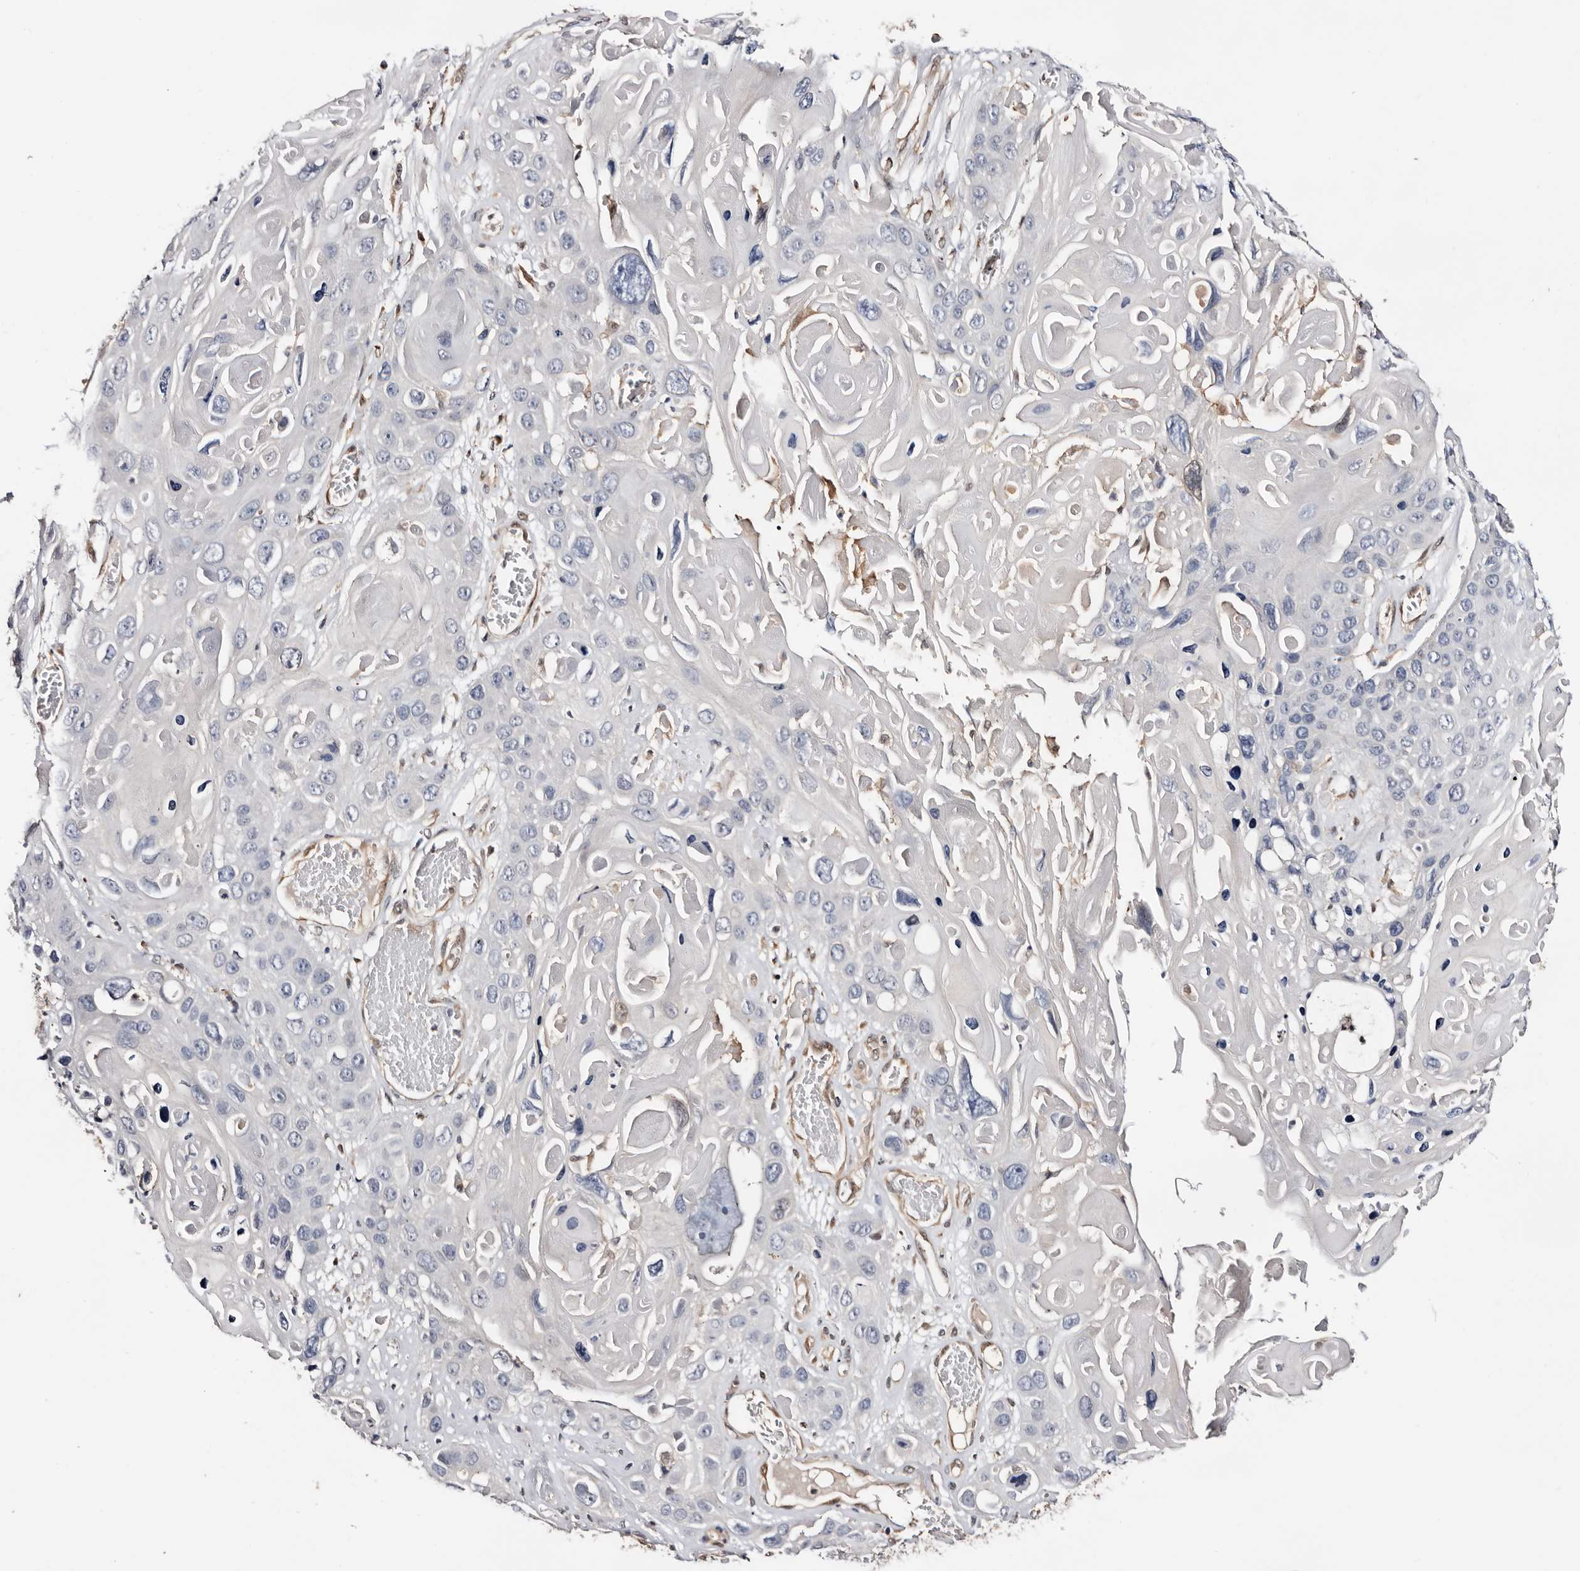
{"staining": {"intensity": "negative", "quantity": "none", "location": "none"}, "tissue": "skin cancer", "cell_type": "Tumor cells", "image_type": "cancer", "snomed": [{"axis": "morphology", "description": "Squamous cell carcinoma, NOS"}, {"axis": "topography", "description": "Skin"}], "caption": "Immunohistochemistry (IHC) photomicrograph of neoplastic tissue: skin cancer stained with DAB shows no significant protein expression in tumor cells. The staining was performed using DAB to visualize the protein expression in brown, while the nuclei were stained in blue with hematoxylin (Magnification: 20x).", "gene": "TP53I3", "patient": {"sex": "male", "age": 55}}